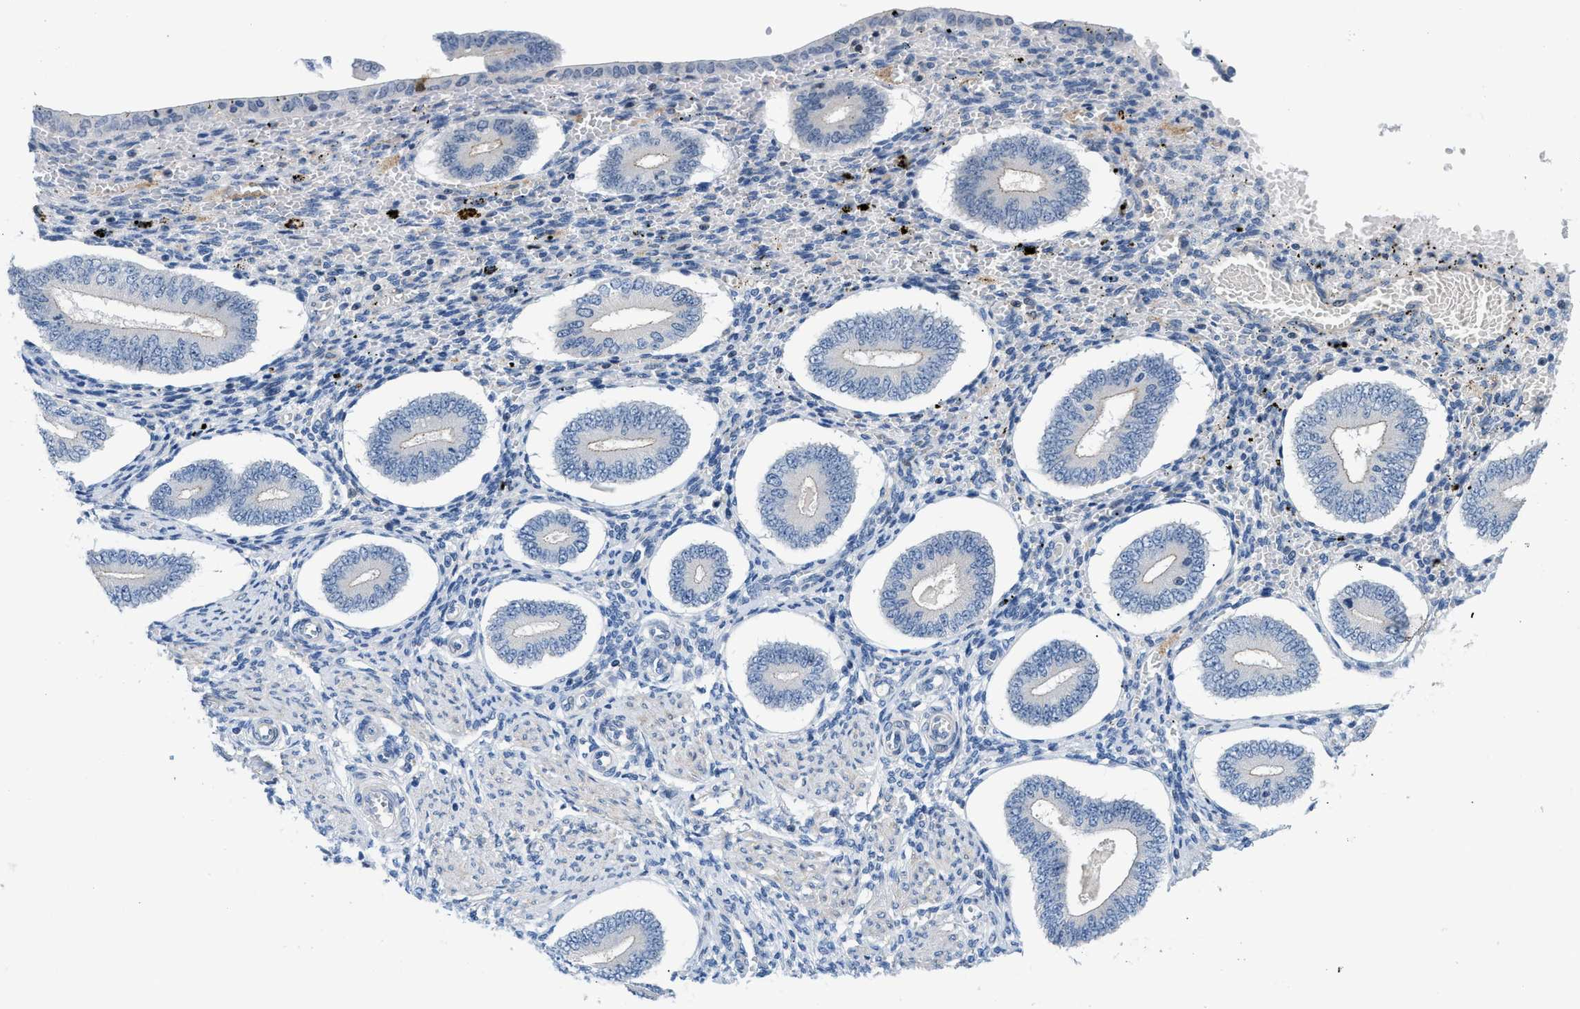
{"staining": {"intensity": "negative", "quantity": "none", "location": "none"}, "tissue": "endometrium", "cell_type": "Cells in endometrial stroma", "image_type": "normal", "snomed": [{"axis": "morphology", "description": "Normal tissue, NOS"}, {"axis": "topography", "description": "Endometrium"}], "caption": "This histopathology image is of unremarkable endometrium stained with immunohistochemistry to label a protein in brown with the nuclei are counter-stained blue. There is no expression in cells in endometrial stroma. Nuclei are stained in blue.", "gene": "FDCSP", "patient": {"sex": "female", "age": 42}}